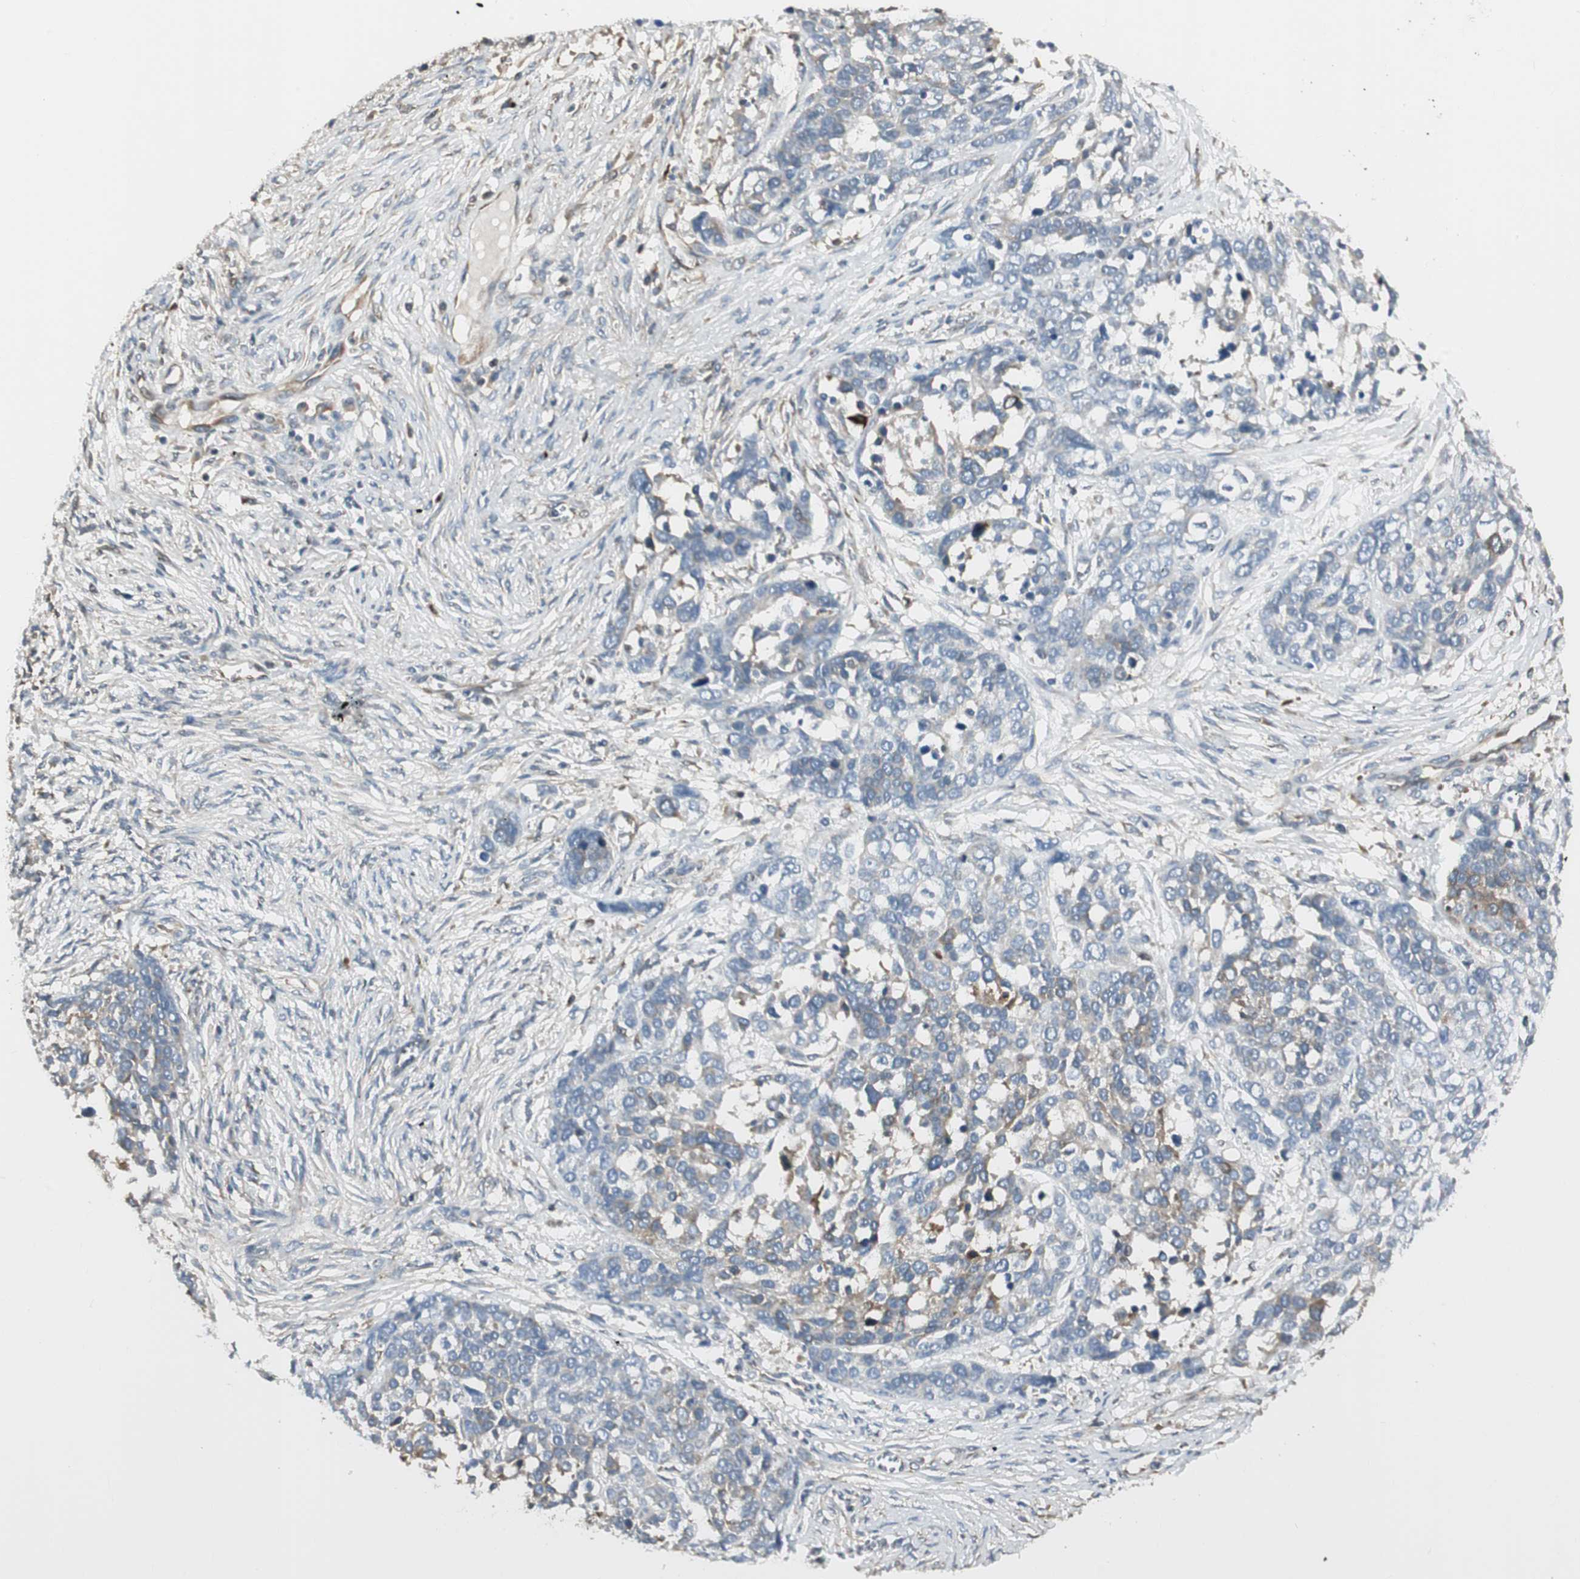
{"staining": {"intensity": "weak", "quantity": "25%-75%", "location": "cytoplasmic/membranous"}, "tissue": "ovarian cancer", "cell_type": "Tumor cells", "image_type": "cancer", "snomed": [{"axis": "morphology", "description": "Cystadenocarcinoma, serous, NOS"}, {"axis": "topography", "description": "Ovary"}], "caption": "Ovarian cancer (serous cystadenocarcinoma) was stained to show a protein in brown. There is low levels of weak cytoplasmic/membranous positivity in about 25%-75% of tumor cells. (Brightfield microscopy of DAB IHC at high magnification).", "gene": "NUCB2", "patient": {"sex": "female", "age": 44}}